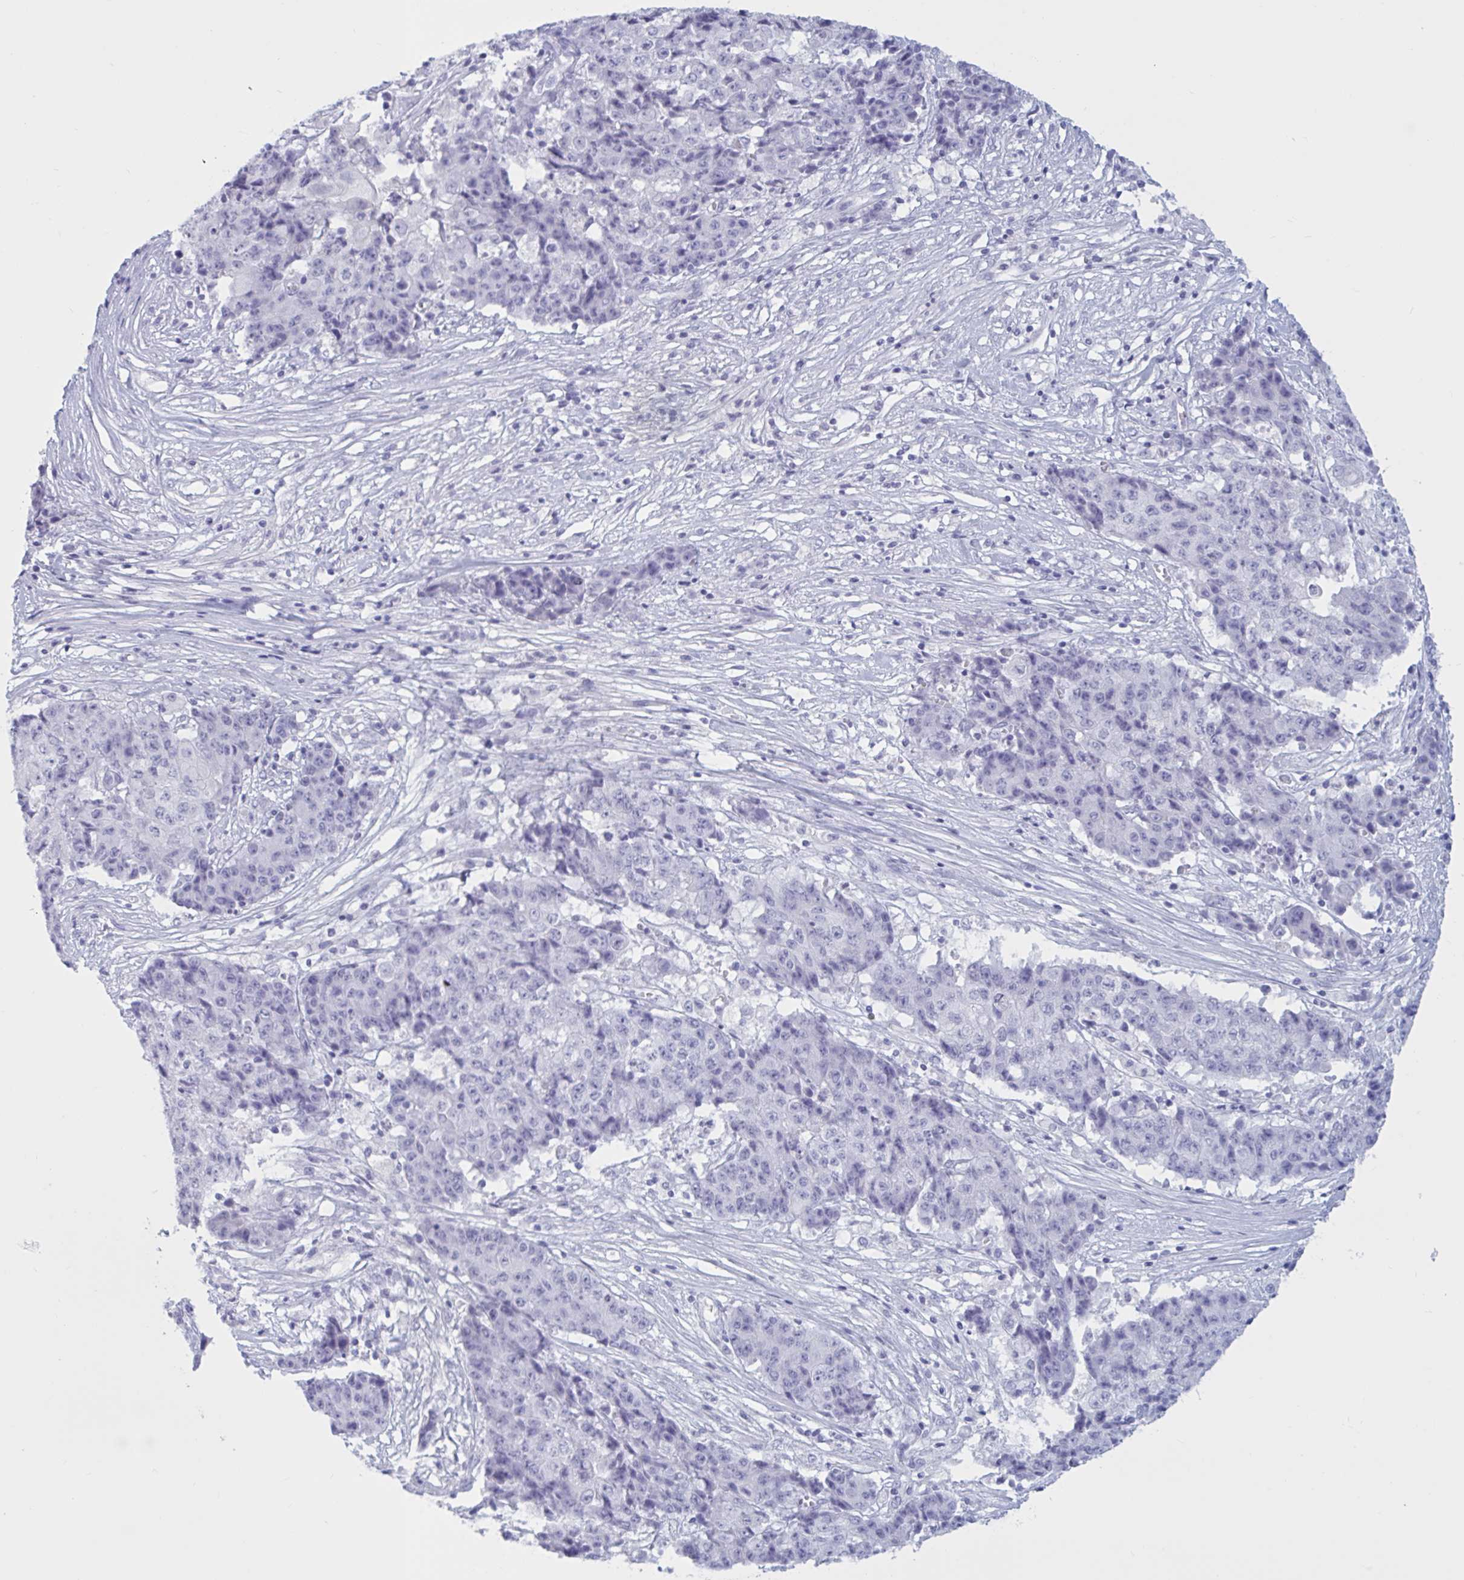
{"staining": {"intensity": "negative", "quantity": "none", "location": "none"}, "tissue": "ovarian cancer", "cell_type": "Tumor cells", "image_type": "cancer", "snomed": [{"axis": "morphology", "description": "Carcinoma, endometroid"}, {"axis": "topography", "description": "Ovary"}], "caption": "A photomicrograph of human ovarian cancer is negative for staining in tumor cells.", "gene": "BBS10", "patient": {"sex": "female", "age": 42}}